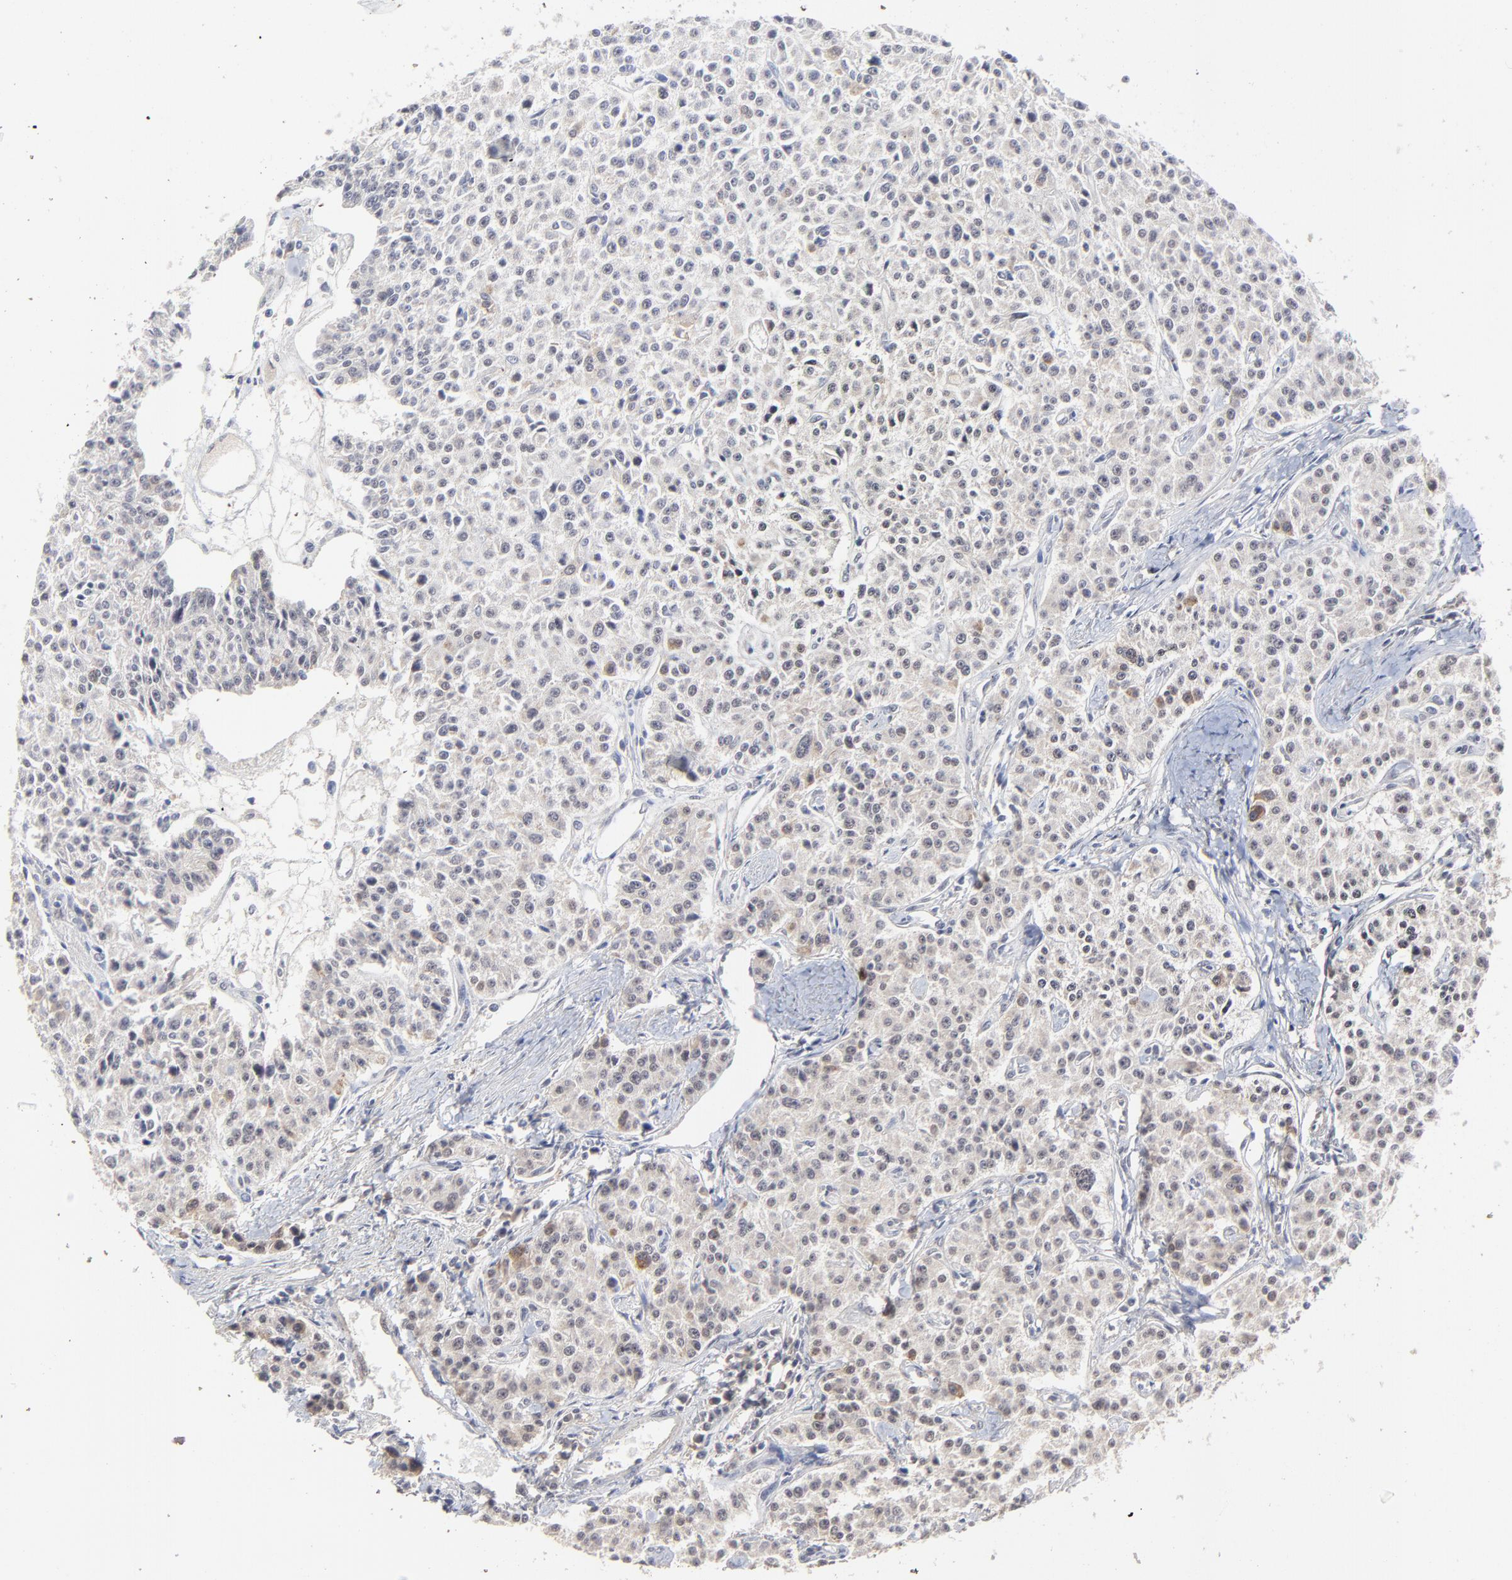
{"staining": {"intensity": "weak", "quantity": "<25%", "location": "cytoplasmic/membranous"}, "tissue": "carcinoid", "cell_type": "Tumor cells", "image_type": "cancer", "snomed": [{"axis": "morphology", "description": "Carcinoid, malignant, NOS"}, {"axis": "topography", "description": "Stomach"}], "caption": "The immunohistochemistry histopathology image has no significant staining in tumor cells of carcinoid tissue. The staining was performed using DAB (3,3'-diaminobenzidine) to visualize the protein expression in brown, while the nuclei were stained in blue with hematoxylin (Magnification: 20x).", "gene": "FAM199X", "patient": {"sex": "female", "age": 76}}